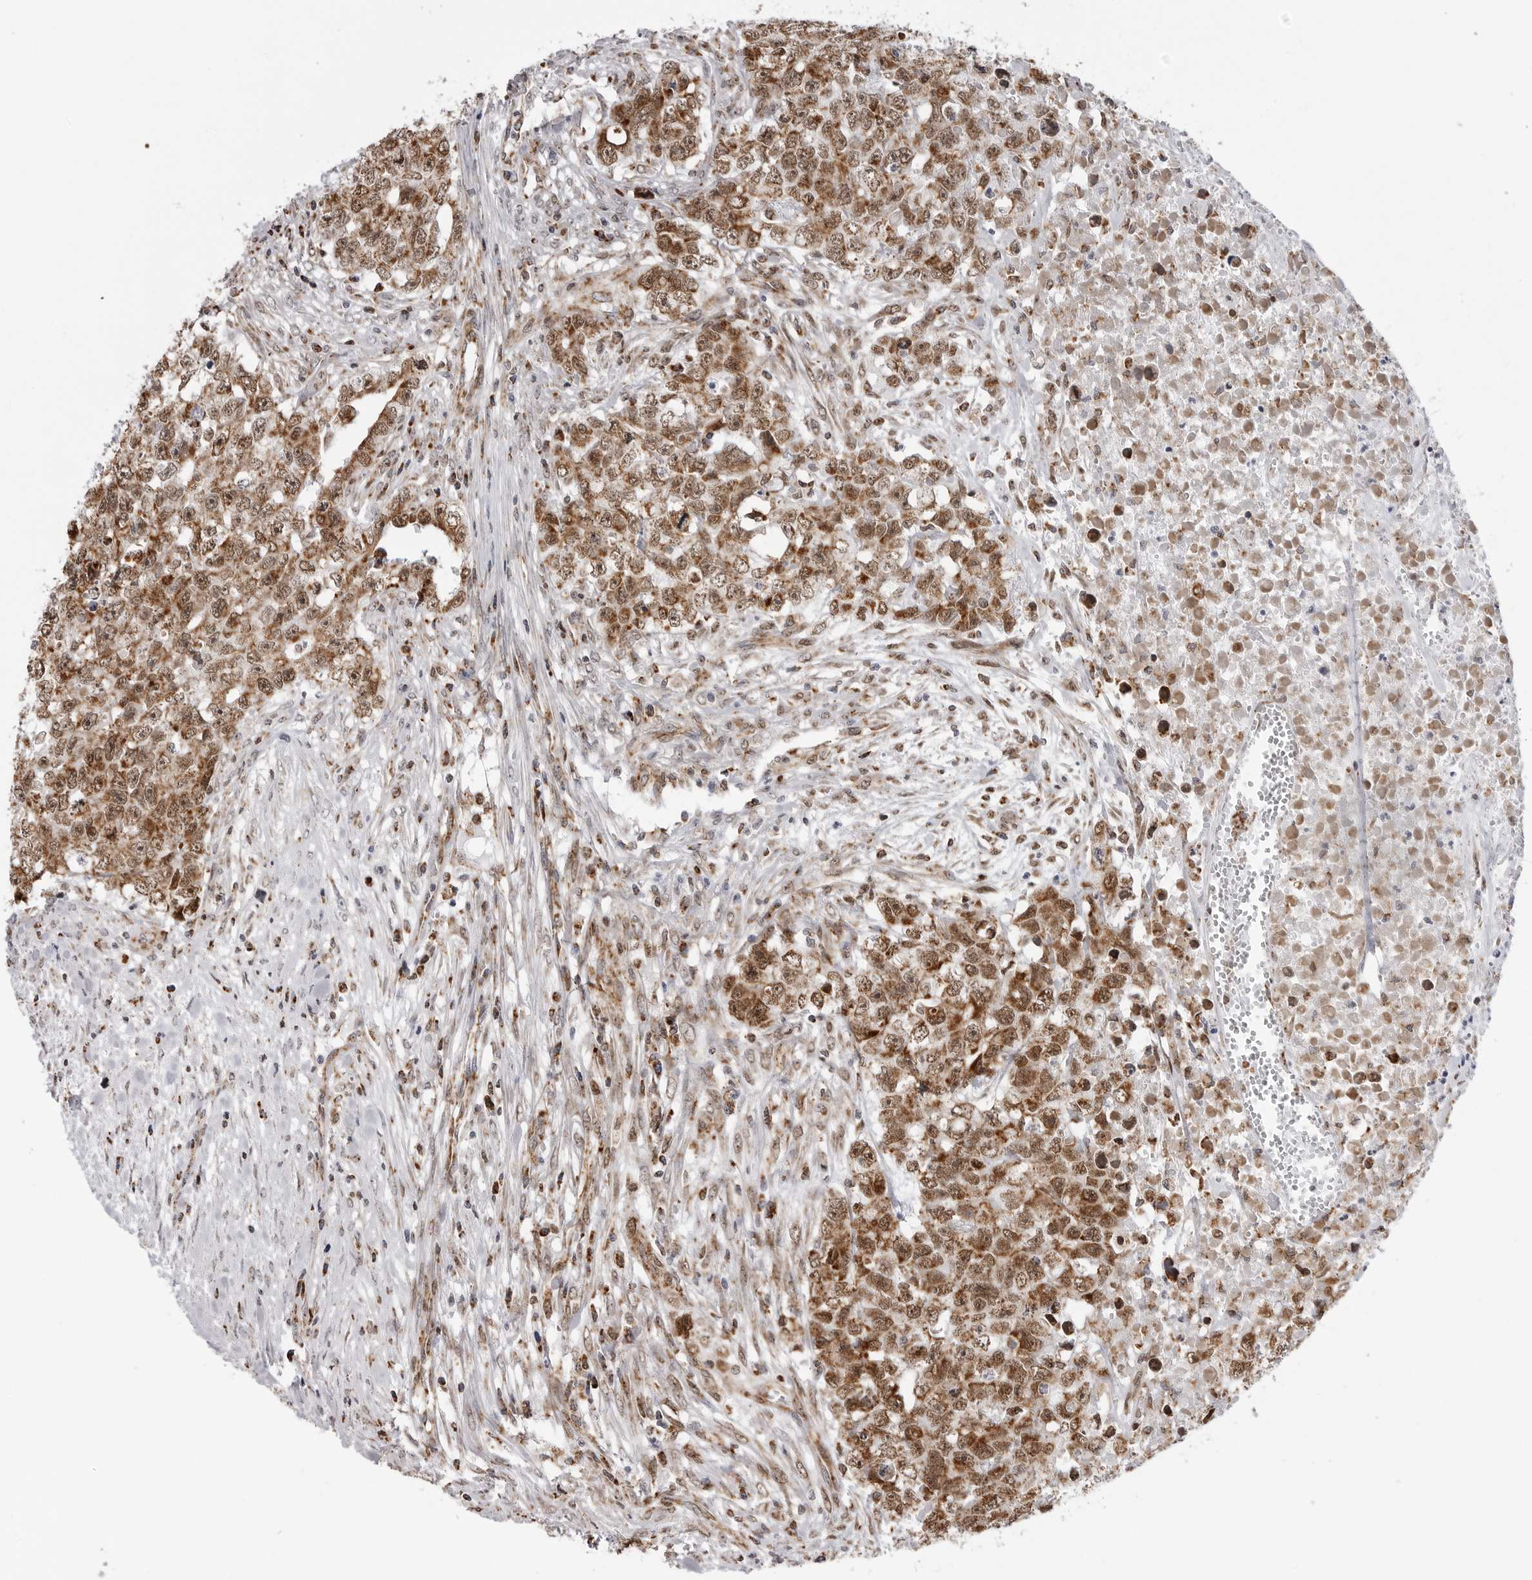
{"staining": {"intensity": "strong", "quantity": ">75%", "location": "cytoplasmic/membranous,nuclear"}, "tissue": "testis cancer", "cell_type": "Tumor cells", "image_type": "cancer", "snomed": [{"axis": "morphology", "description": "Carcinoma, Embryonal, NOS"}, {"axis": "topography", "description": "Testis"}], "caption": "Testis cancer tissue shows strong cytoplasmic/membranous and nuclear positivity in about >75% of tumor cells, visualized by immunohistochemistry. Nuclei are stained in blue.", "gene": "COX5A", "patient": {"sex": "male", "age": 28}}